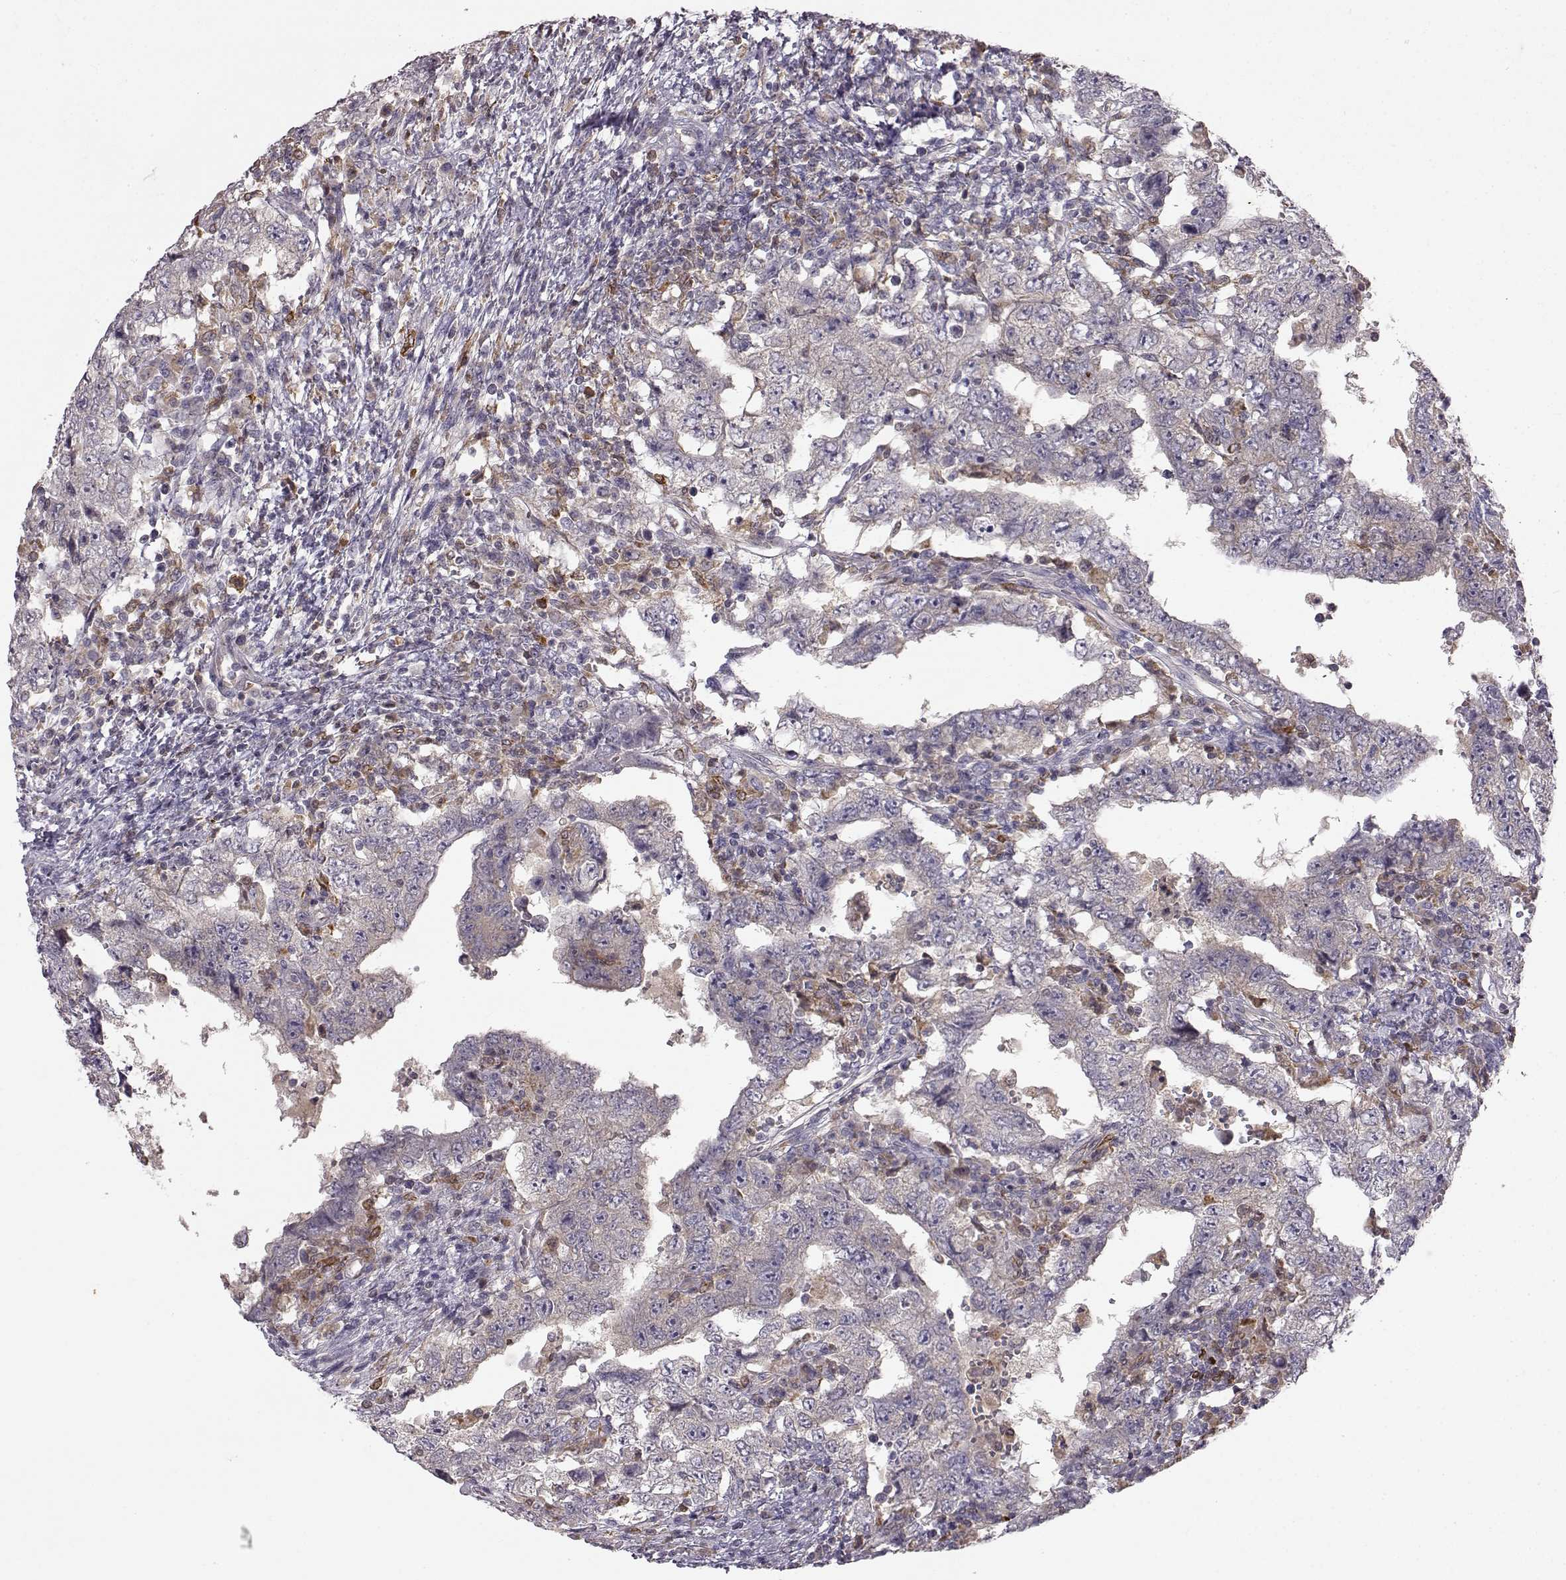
{"staining": {"intensity": "negative", "quantity": "none", "location": "none"}, "tissue": "testis cancer", "cell_type": "Tumor cells", "image_type": "cancer", "snomed": [{"axis": "morphology", "description": "Carcinoma, Embryonal, NOS"}, {"axis": "topography", "description": "Testis"}], "caption": "The micrograph demonstrates no significant staining in tumor cells of testis cancer (embryonal carcinoma).", "gene": "SPAG17", "patient": {"sex": "male", "age": 26}}